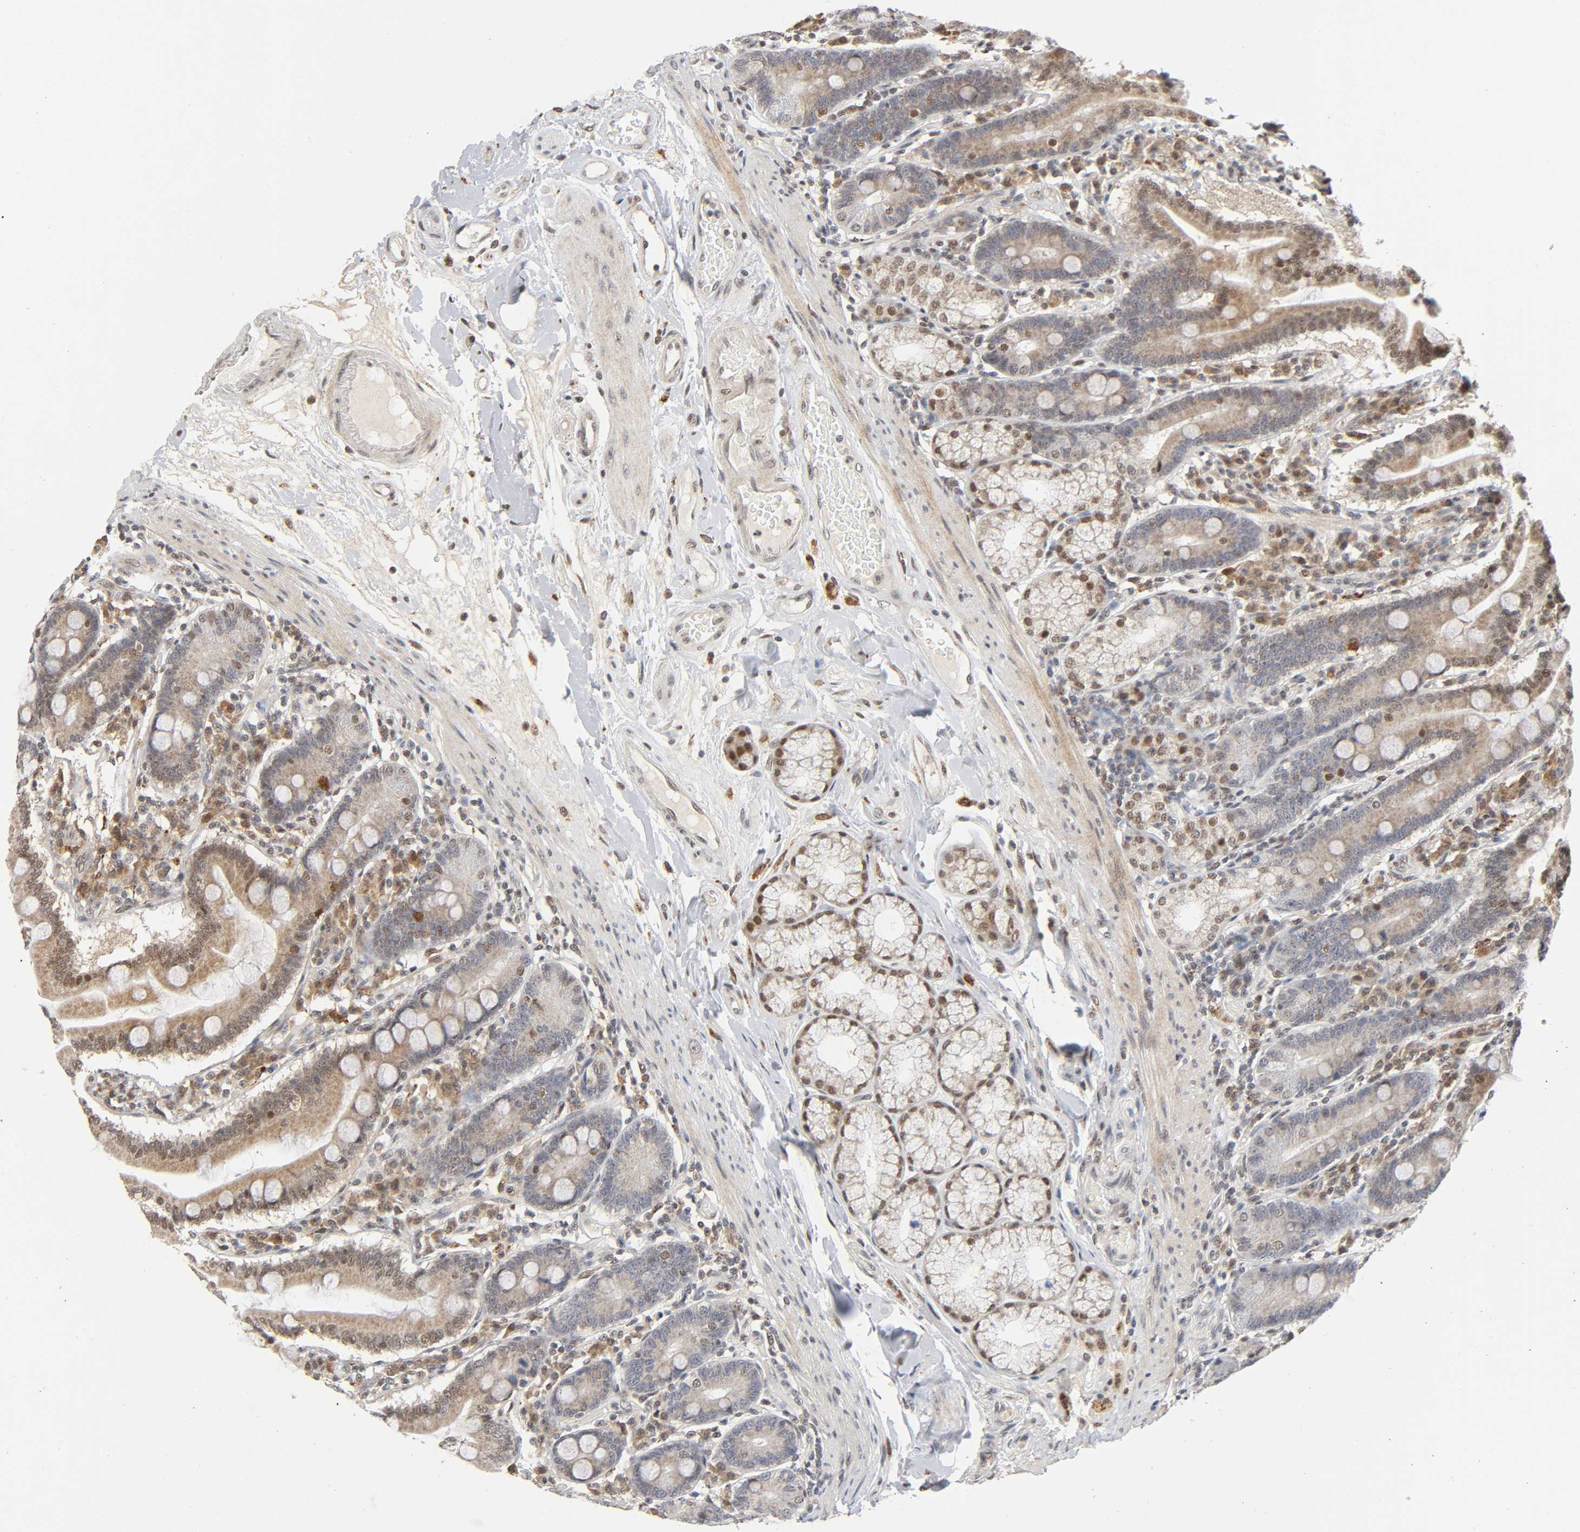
{"staining": {"intensity": "moderate", "quantity": ">75%", "location": "cytoplasmic/membranous,nuclear"}, "tissue": "duodenum", "cell_type": "Glandular cells", "image_type": "normal", "snomed": [{"axis": "morphology", "description": "Normal tissue, NOS"}, {"axis": "topography", "description": "Duodenum"}], "caption": "Duodenum stained with immunohistochemistry (IHC) shows moderate cytoplasmic/membranous,nuclear expression in approximately >75% of glandular cells.", "gene": "KAT2B", "patient": {"sex": "female", "age": 64}}